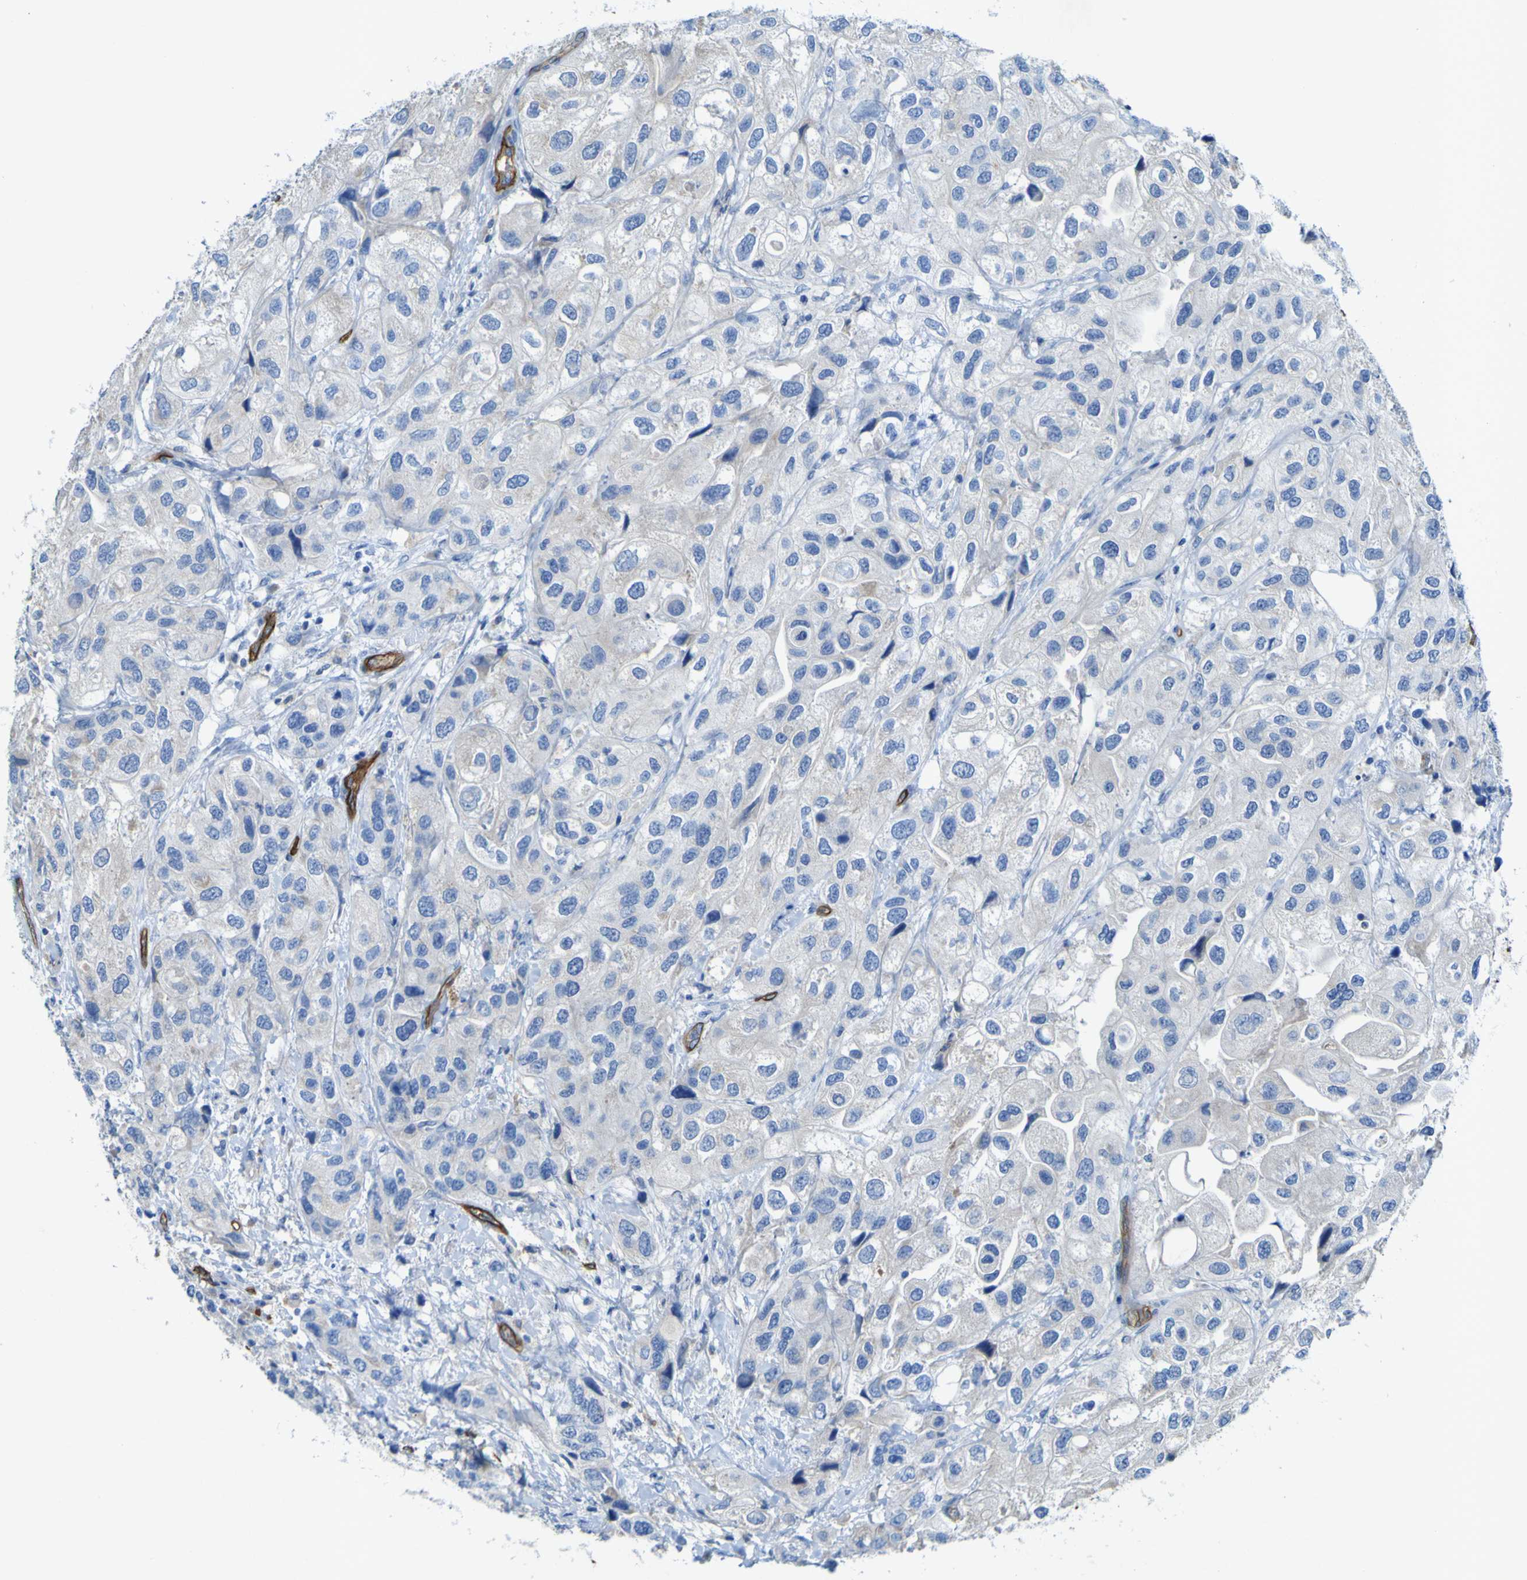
{"staining": {"intensity": "negative", "quantity": "none", "location": "none"}, "tissue": "urothelial cancer", "cell_type": "Tumor cells", "image_type": "cancer", "snomed": [{"axis": "morphology", "description": "Urothelial carcinoma, High grade"}, {"axis": "topography", "description": "Urinary bladder"}], "caption": "Tumor cells show no significant expression in urothelial cancer.", "gene": "CD93", "patient": {"sex": "female", "age": 64}}